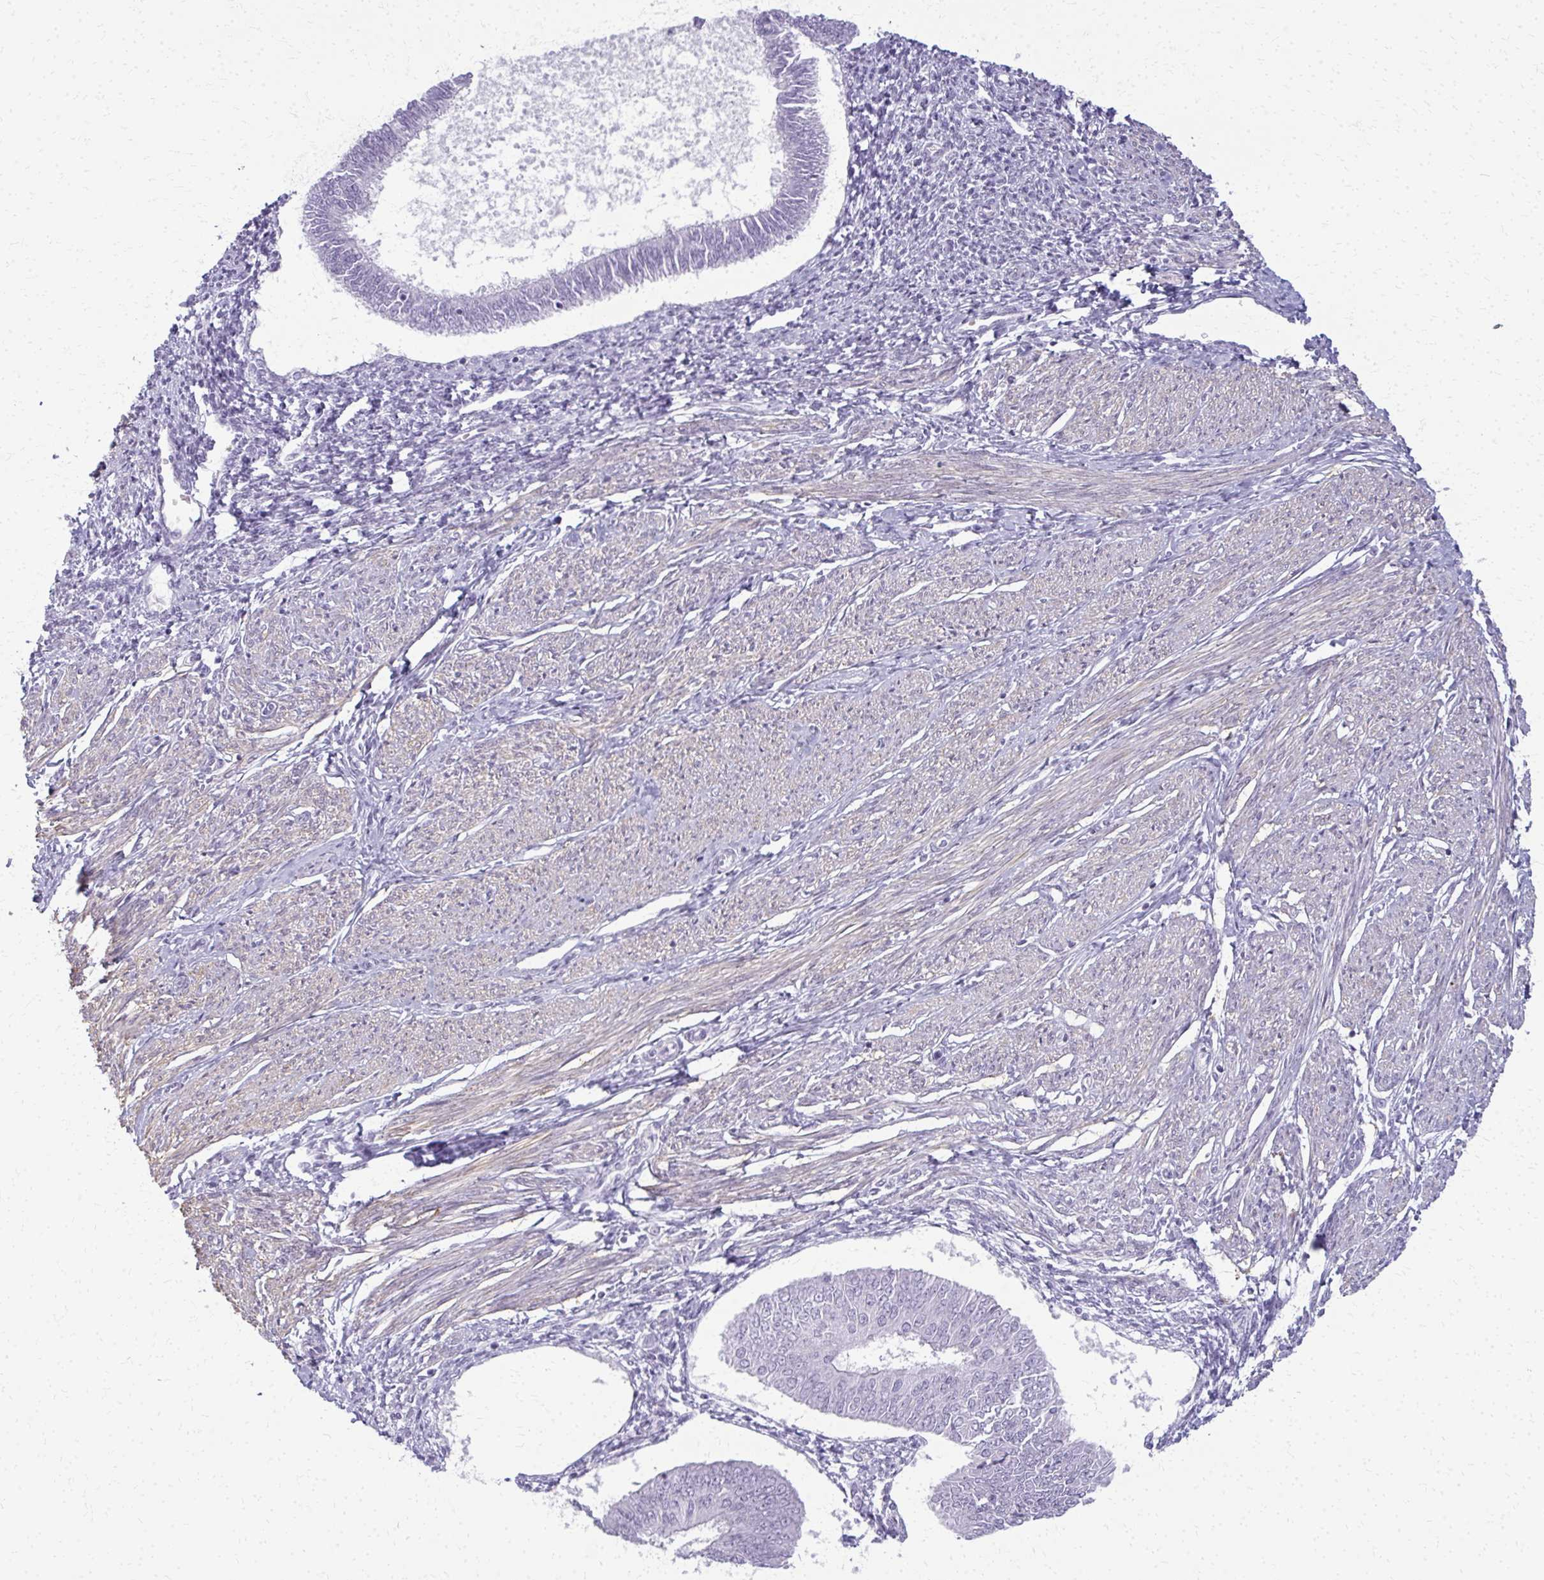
{"staining": {"intensity": "negative", "quantity": "none", "location": "none"}, "tissue": "endometrial cancer", "cell_type": "Tumor cells", "image_type": "cancer", "snomed": [{"axis": "morphology", "description": "Adenocarcinoma, NOS"}, {"axis": "topography", "description": "Endometrium"}], "caption": "This histopathology image is of endometrial cancer (adenocarcinoma) stained with immunohistochemistry to label a protein in brown with the nuclei are counter-stained blue. There is no expression in tumor cells.", "gene": "CA3", "patient": {"sex": "female", "age": 58}}